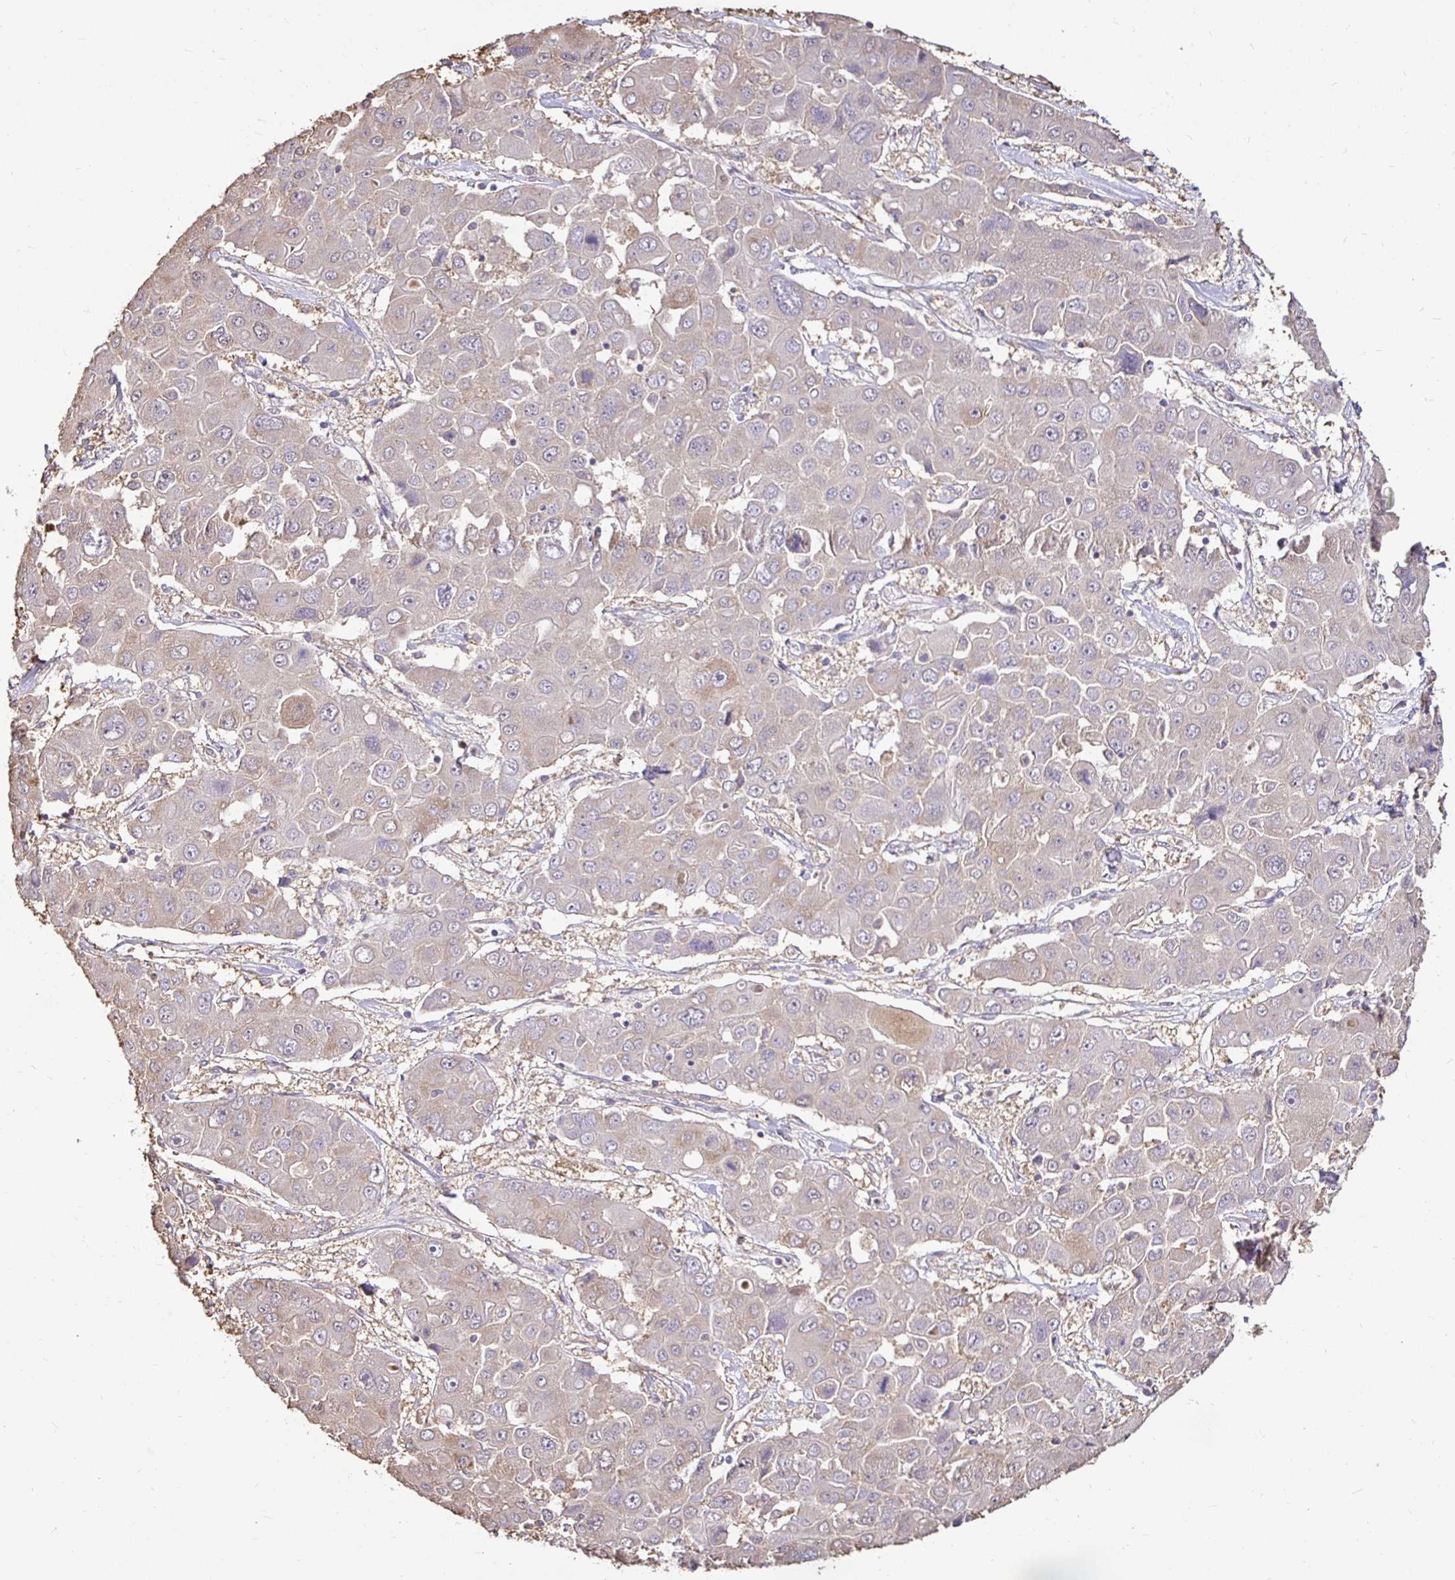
{"staining": {"intensity": "negative", "quantity": "none", "location": "none"}, "tissue": "liver cancer", "cell_type": "Tumor cells", "image_type": "cancer", "snomed": [{"axis": "morphology", "description": "Cholangiocarcinoma"}, {"axis": "topography", "description": "Liver"}], "caption": "An image of human liver cholangiocarcinoma is negative for staining in tumor cells.", "gene": "MAPK8IP3", "patient": {"sex": "male", "age": 67}}